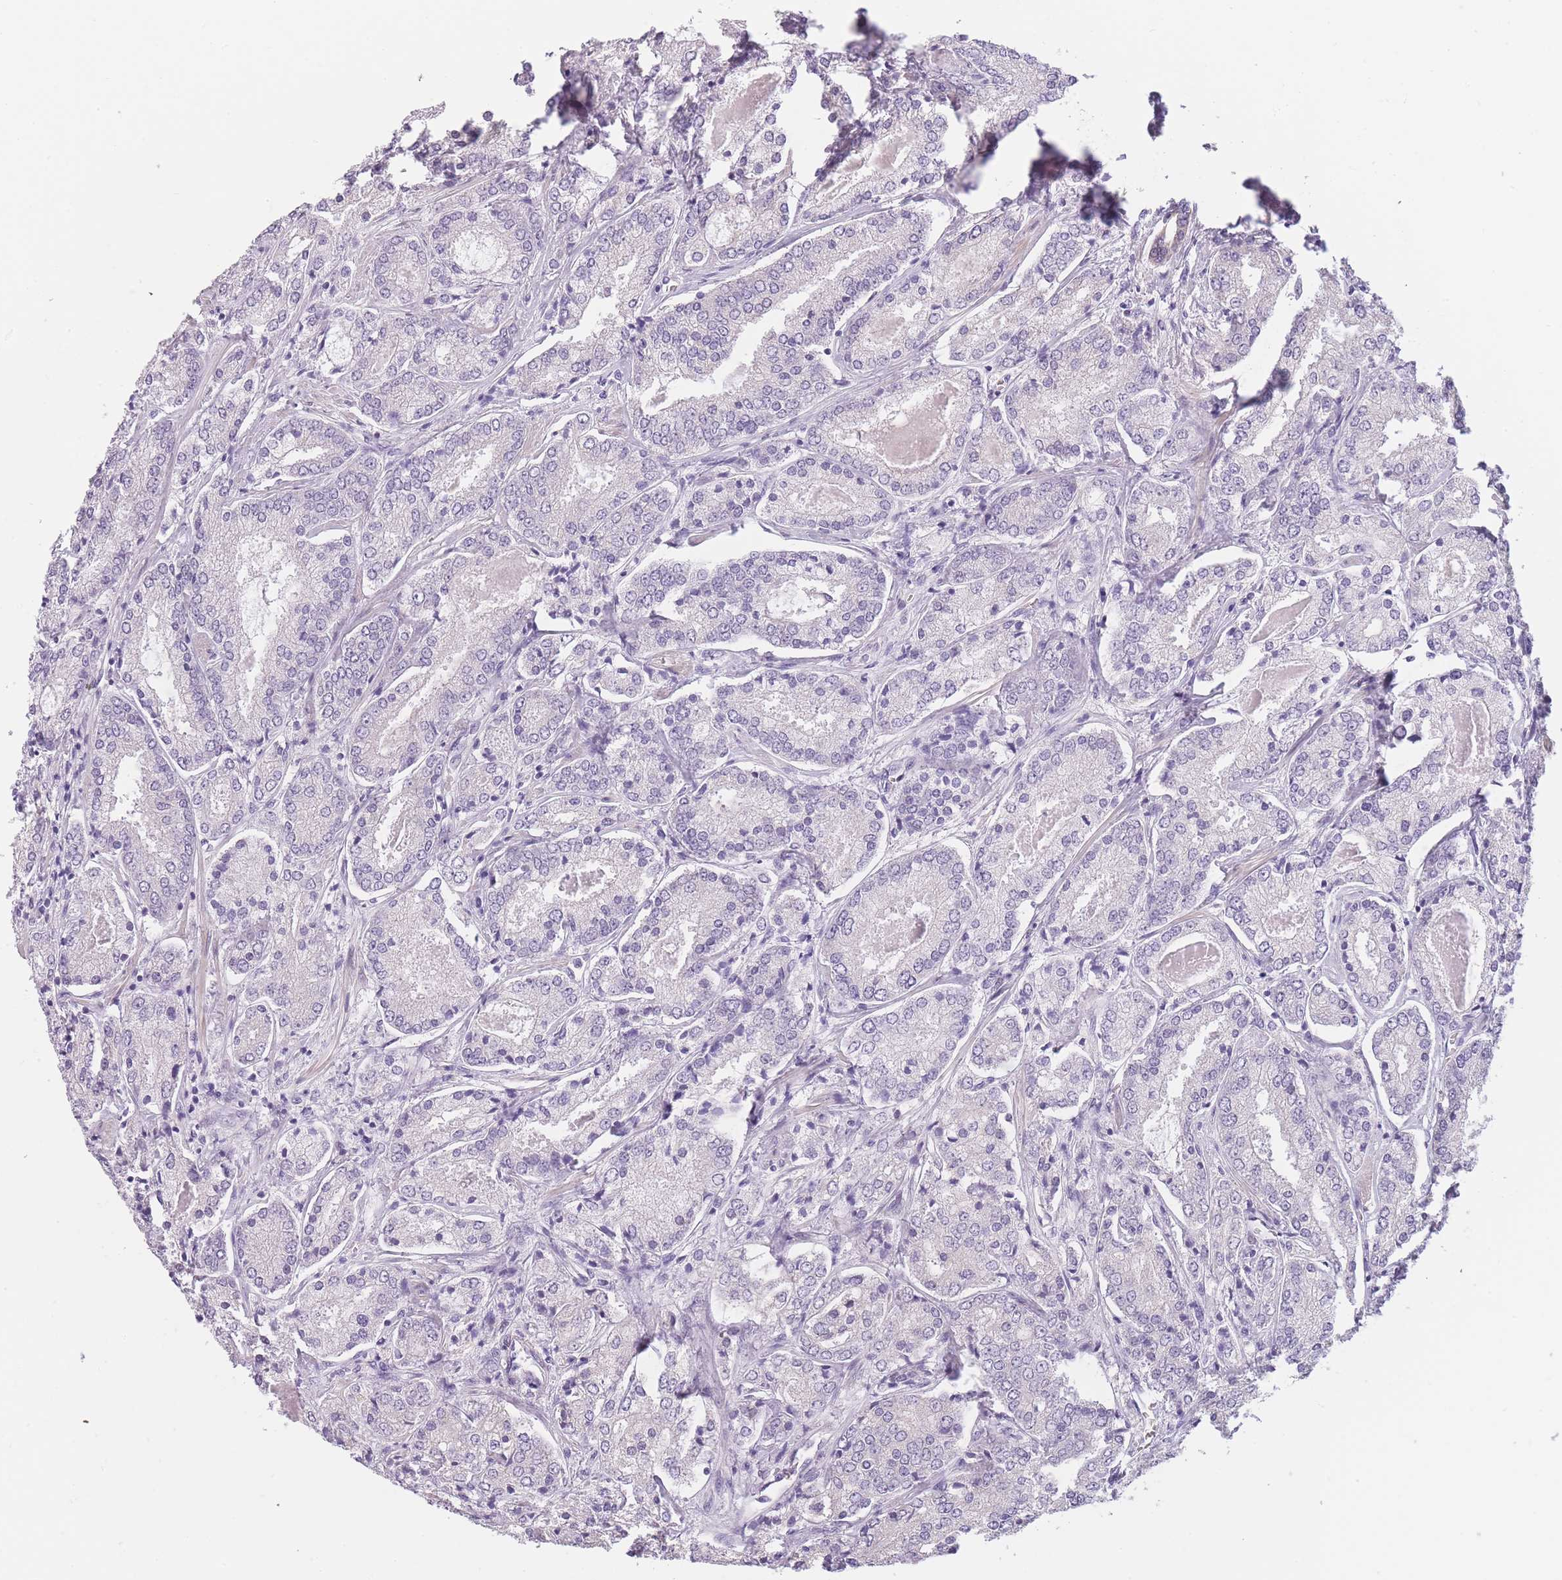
{"staining": {"intensity": "negative", "quantity": "none", "location": "none"}, "tissue": "prostate cancer", "cell_type": "Tumor cells", "image_type": "cancer", "snomed": [{"axis": "morphology", "description": "Adenocarcinoma, High grade"}, {"axis": "topography", "description": "Prostate"}], "caption": "An image of prostate adenocarcinoma (high-grade) stained for a protein displays no brown staining in tumor cells.", "gene": "TMEM236", "patient": {"sex": "male", "age": 63}}